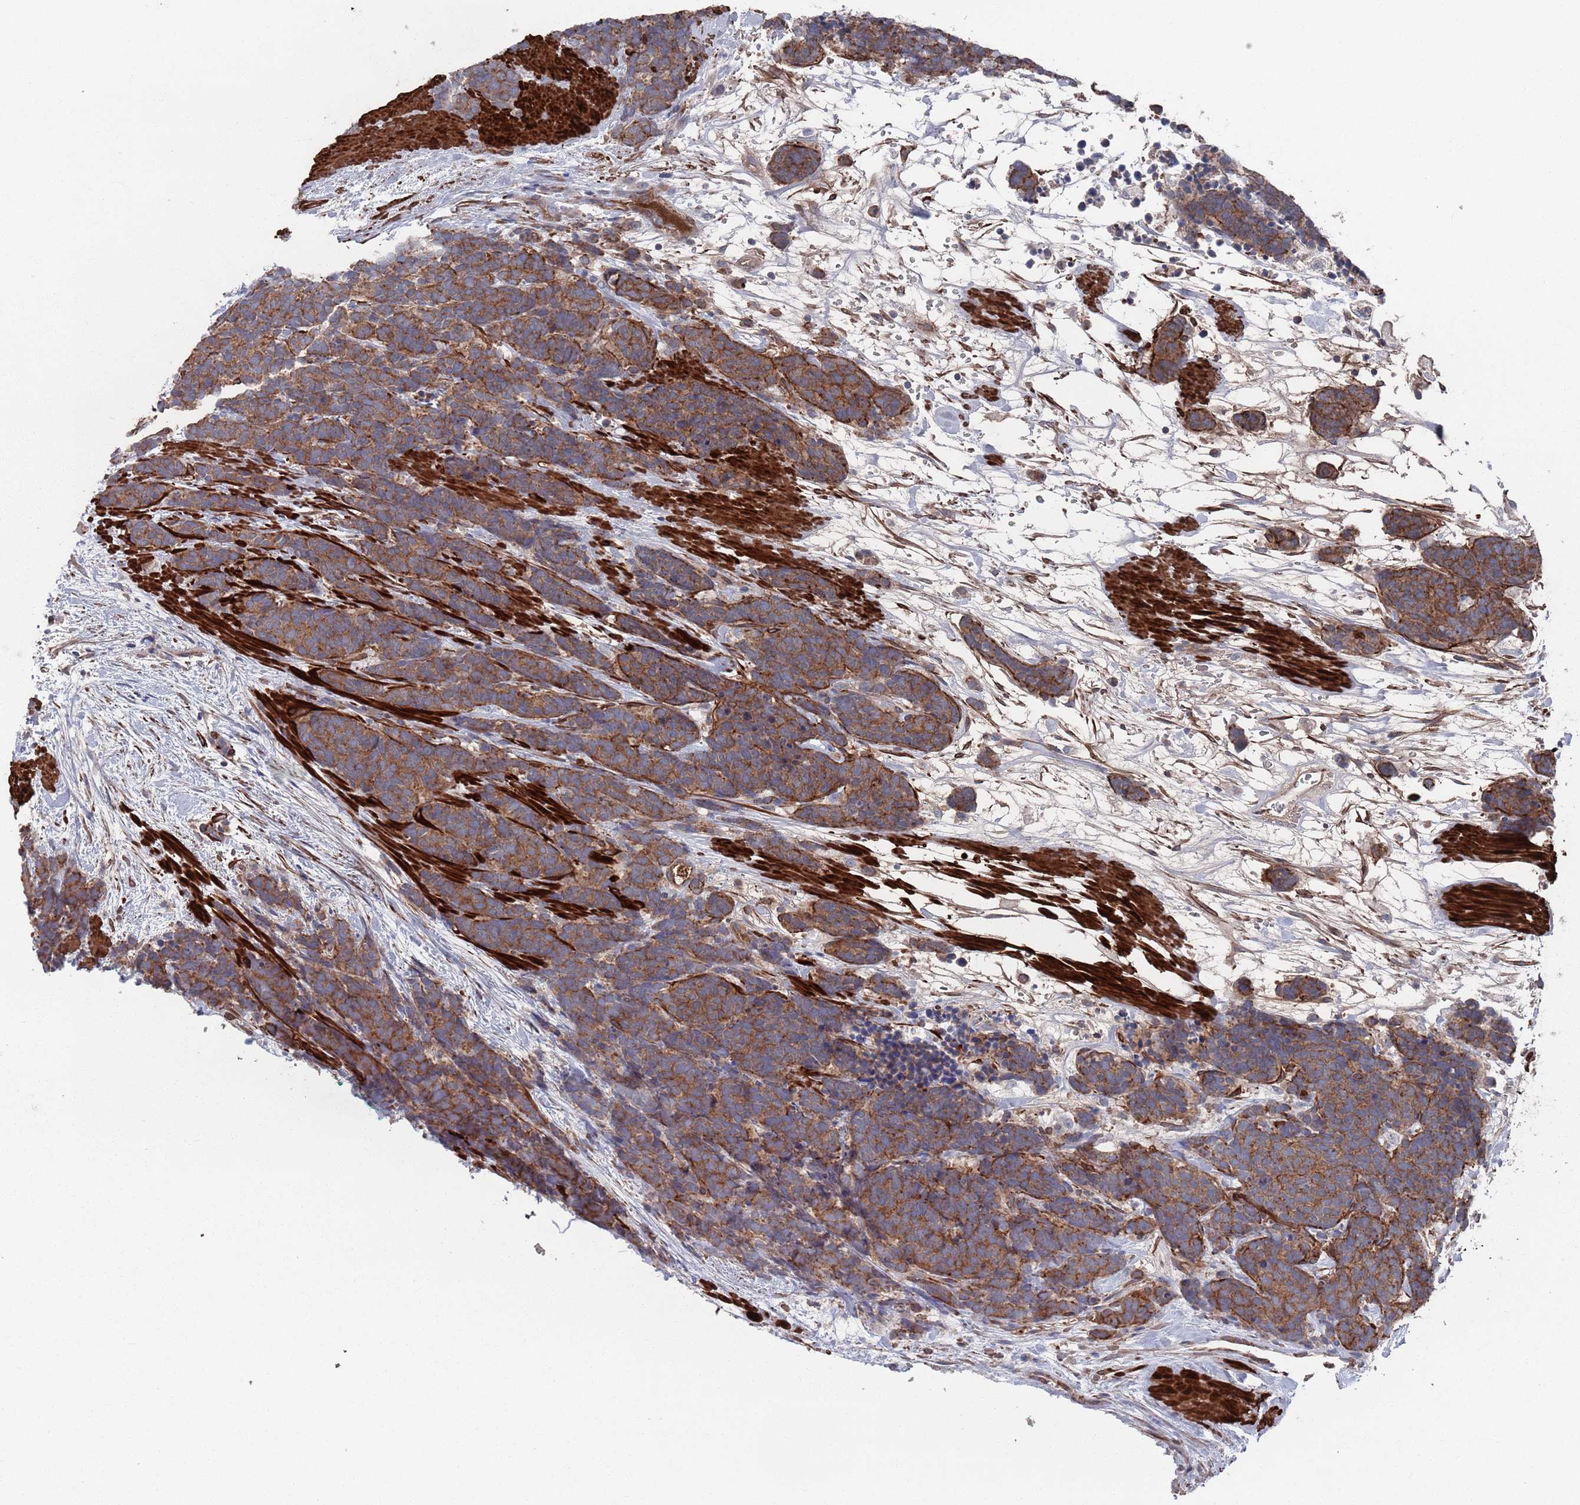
{"staining": {"intensity": "moderate", "quantity": ">75%", "location": "cytoplasmic/membranous"}, "tissue": "carcinoid", "cell_type": "Tumor cells", "image_type": "cancer", "snomed": [{"axis": "morphology", "description": "Carcinoma, NOS"}, {"axis": "morphology", "description": "Carcinoid, malignant, NOS"}, {"axis": "topography", "description": "Prostate"}], "caption": "Malignant carcinoid stained with a brown dye displays moderate cytoplasmic/membranous positive positivity in about >75% of tumor cells.", "gene": "PLEKHA4", "patient": {"sex": "male", "age": 57}}